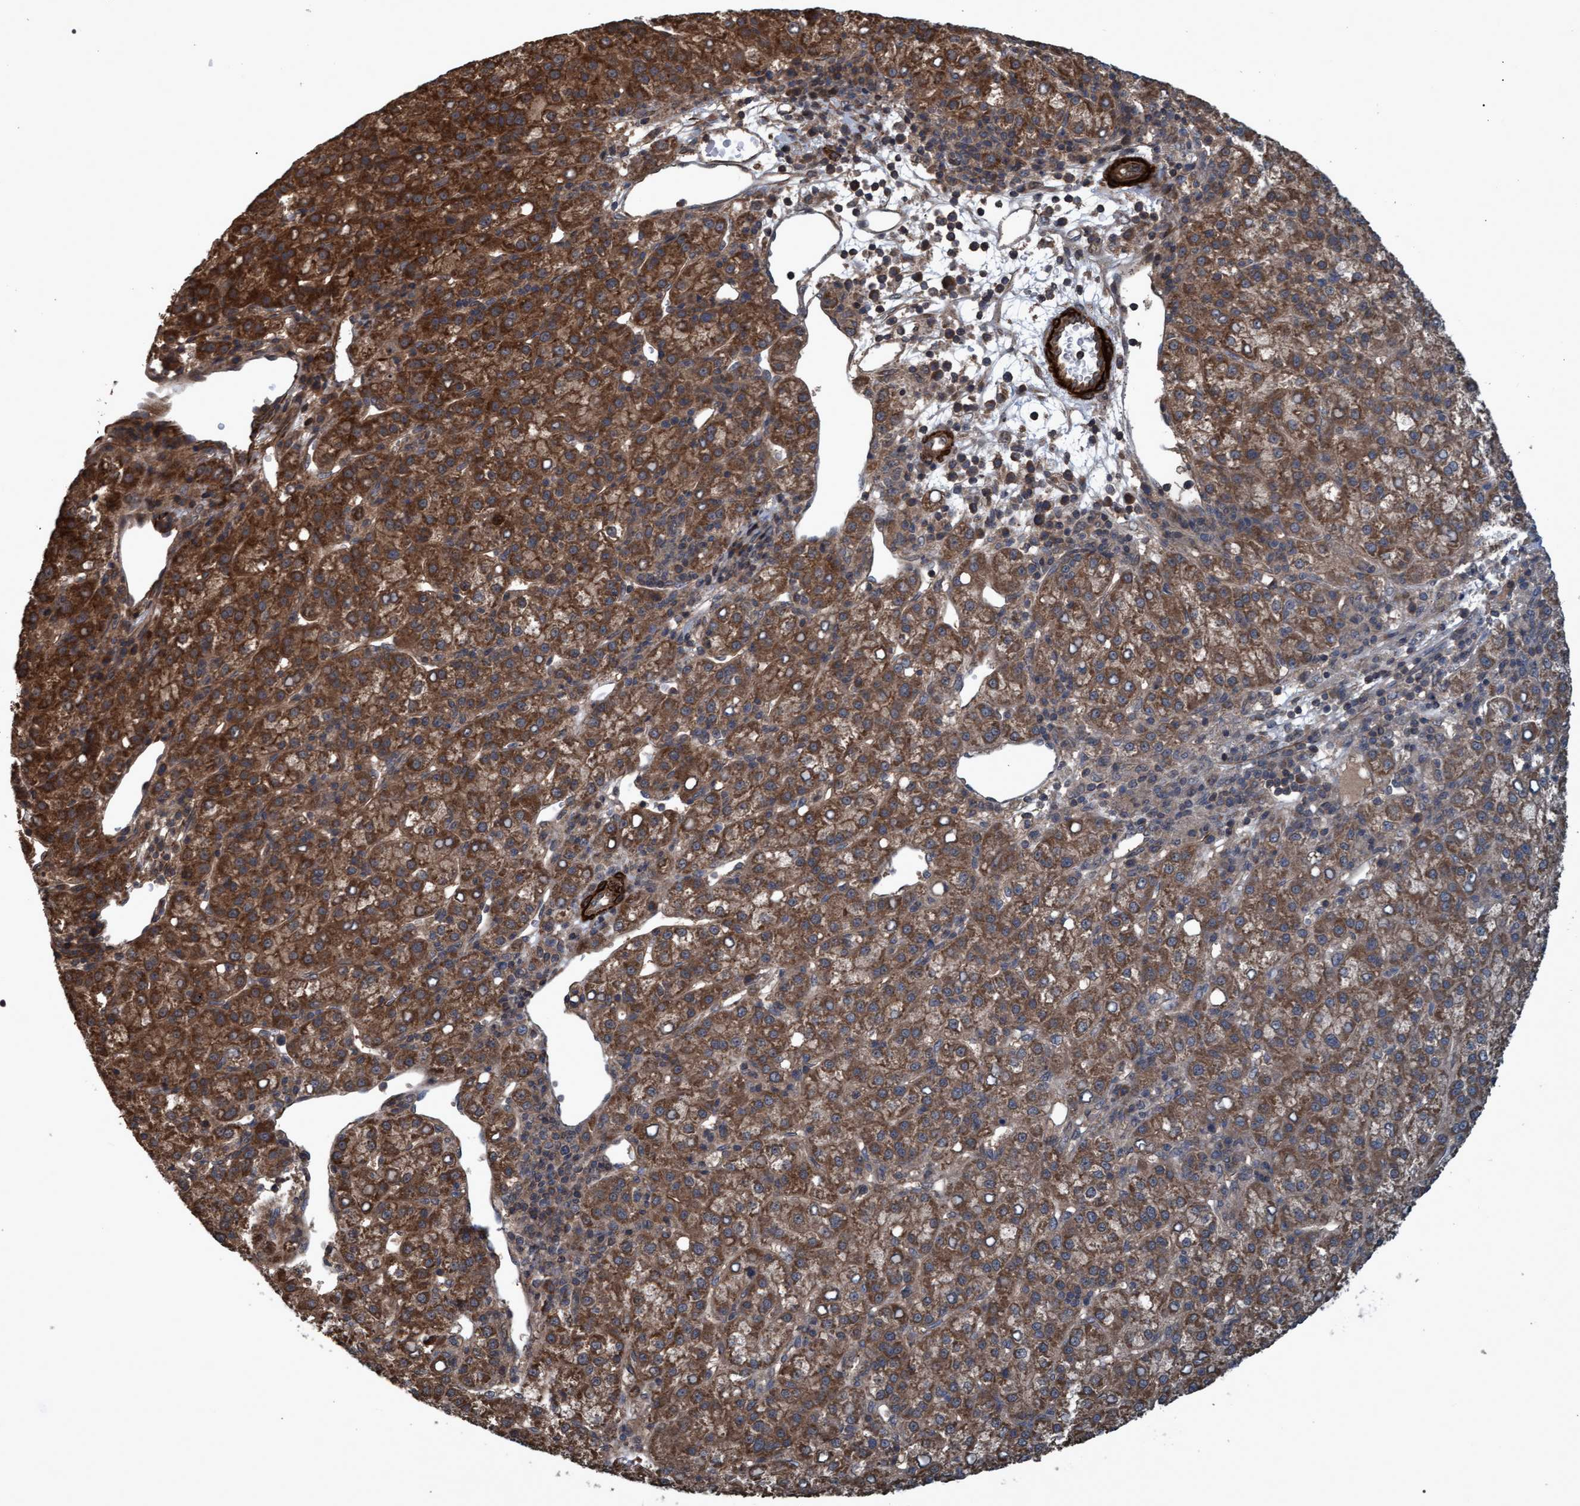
{"staining": {"intensity": "moderate", "quantity": ">75%", "location": "cytoplasmic/membranous"}, "tissue": "liver cancer", "cell_type": "Tumor cells", "image_type": "cancer", "snomed": [{"axis": "morphology", "description": "Carcinoma, Hepatocellular, NOS"}, {"axis": "topography", "description": "Liver"}], "caption": "High-magnification brightfield microscopy of liver hepatocellular carcinoma stained with DAB (3,3'-diaminobenzidine) (brown) and counterstained with hematoxylin (blue). tumor cells exhibit moderate cytoplasmic/membranous positivity is seen in about>75% of cells.", "gene": "GGT6", "patient": {"sex": "female", "age": 58}}